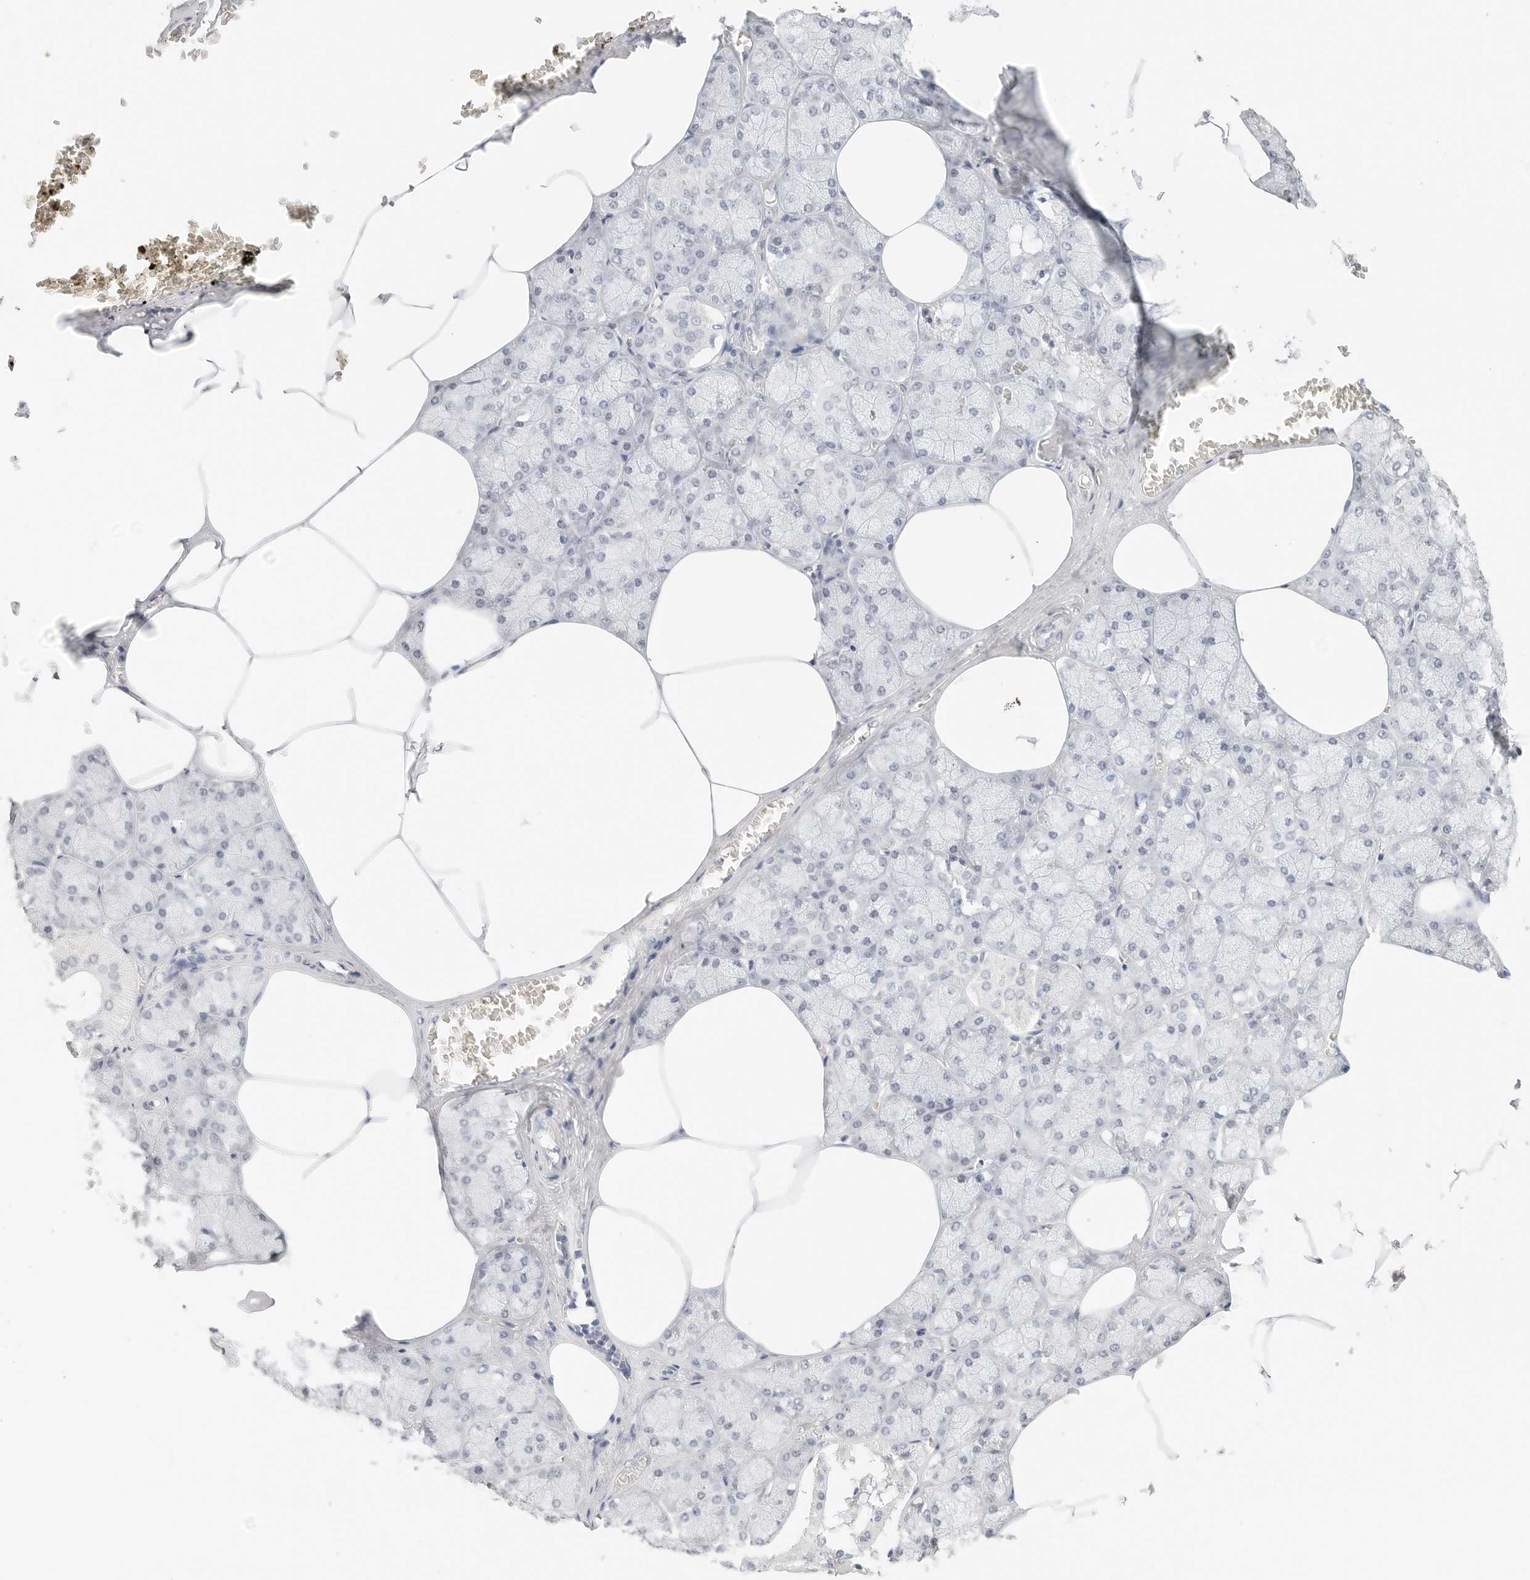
{"staining": {"intensity": "moderate", "quantity": "<25%", "location": "cytoplasmic/membranous"}, "tissue": "salivary gland", "cell_type": "Glandular cells", "image_type": "normal", "snomed": [{"axis": "morphology", "description": "Normal tissue, NOS"}, {"axis": "topography", "description": "Salivary gland"}], "caption": "Salivary gland stained with DAB IHC reveals low levels of moderate cytoplasmic/membranous expression in approximately <25% of glandular cells. The staining was performed using DAB, with brown indicating positive protein expression. Nuclei are stained blue with hematoxylin.", "gene": "NEO1", "patient": {"sex": "male", "age": 62}}